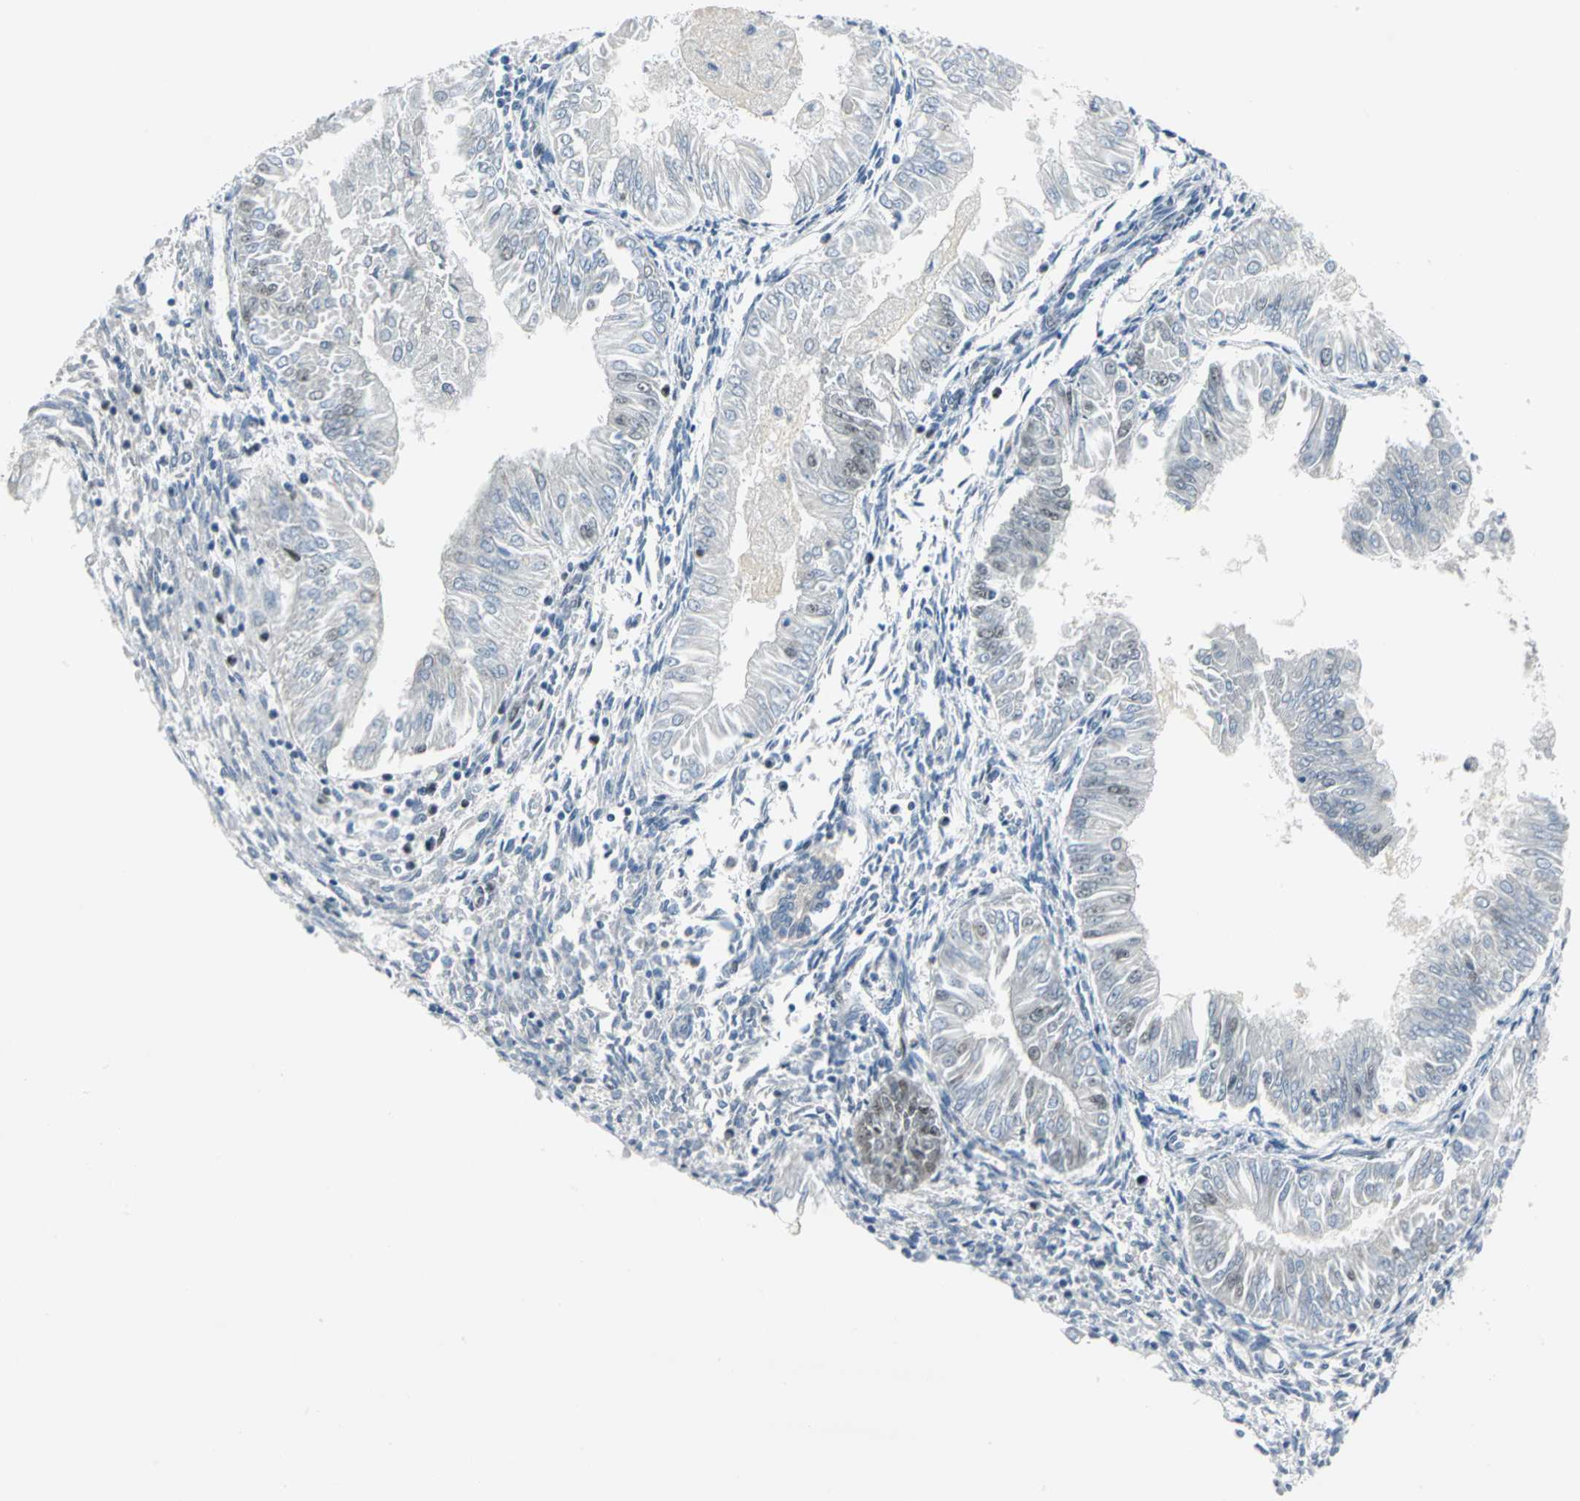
{"staining": {"intensity": "moderate", "quantity": "<25%", "location": "nuclear"}, "tissue": "endometrial cancer", "cell_type": "Tumor cells", "image_type": "cancer", "snomed": [{"axis": "morphology", "description": "Adenocarcinoma, NOS"}, {"axis": "topography", "description": "Endometrium"}], "caption": "Adenocarcinoma (endometrial) stained with a brown dye displays moderate nuclear positive staining in about <25% of tumor cells.", "gene": "MCM4", "patient": {"sex": "female", "age": 53}}